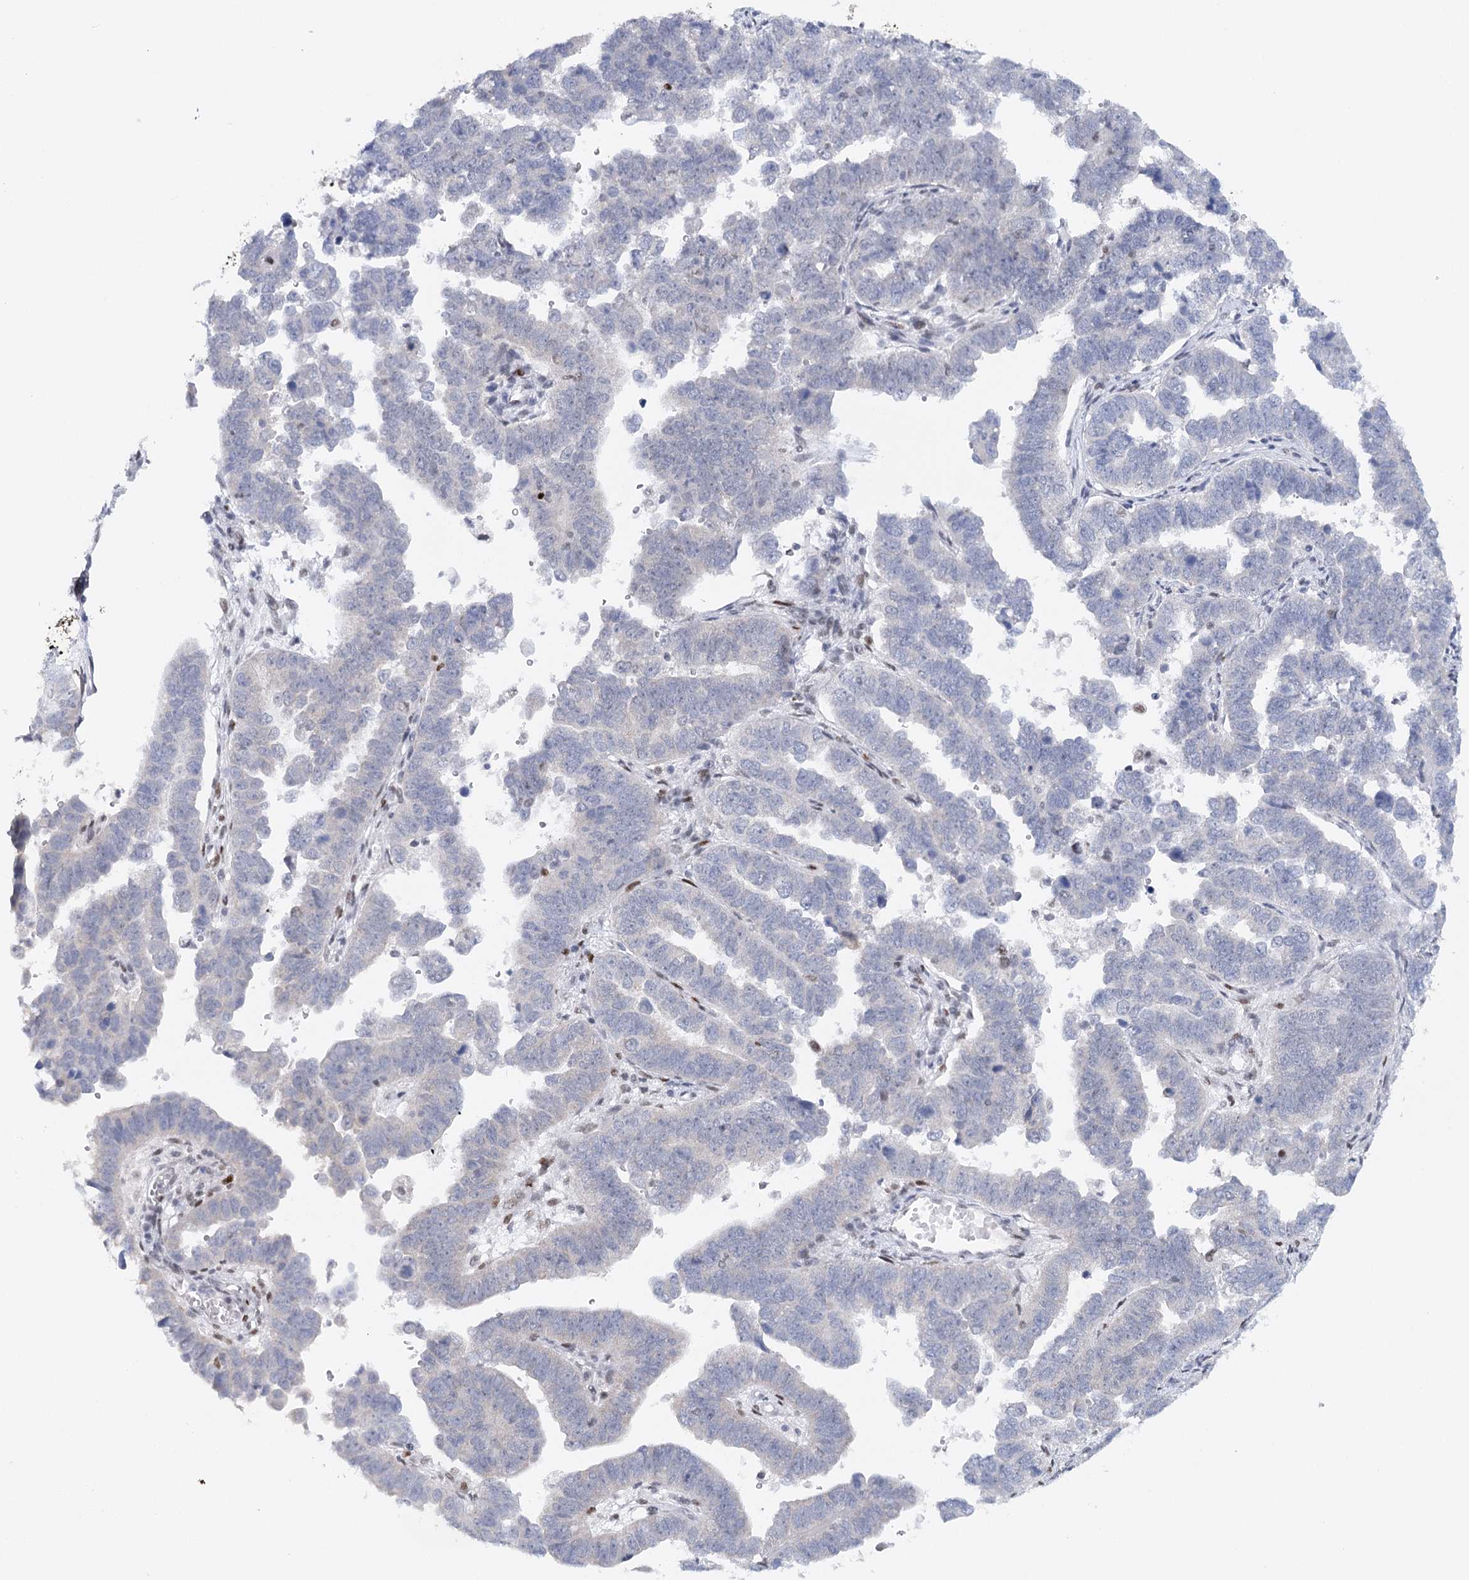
{"staining": {"intensity": "negative", "quantity": "none", "location": "none"}, "tissue": "endometrial cancer", "cell_type": "Tumor cells", "image_type": "cancer", "snomed": [{"axis": "morphology", "description": "Adenocarcinoma, NOS"}, {"axis": "topography", "description": "Endometrium"}], "caption": "Immunohistochemistry of endometrial adenocarcinoma exhibits no staining in tumor cells. (DAB IHC visualized using brightfield microscopy, high magnification).", "gene": "TP53", "patient": {"sex": "female", "age": 75}}